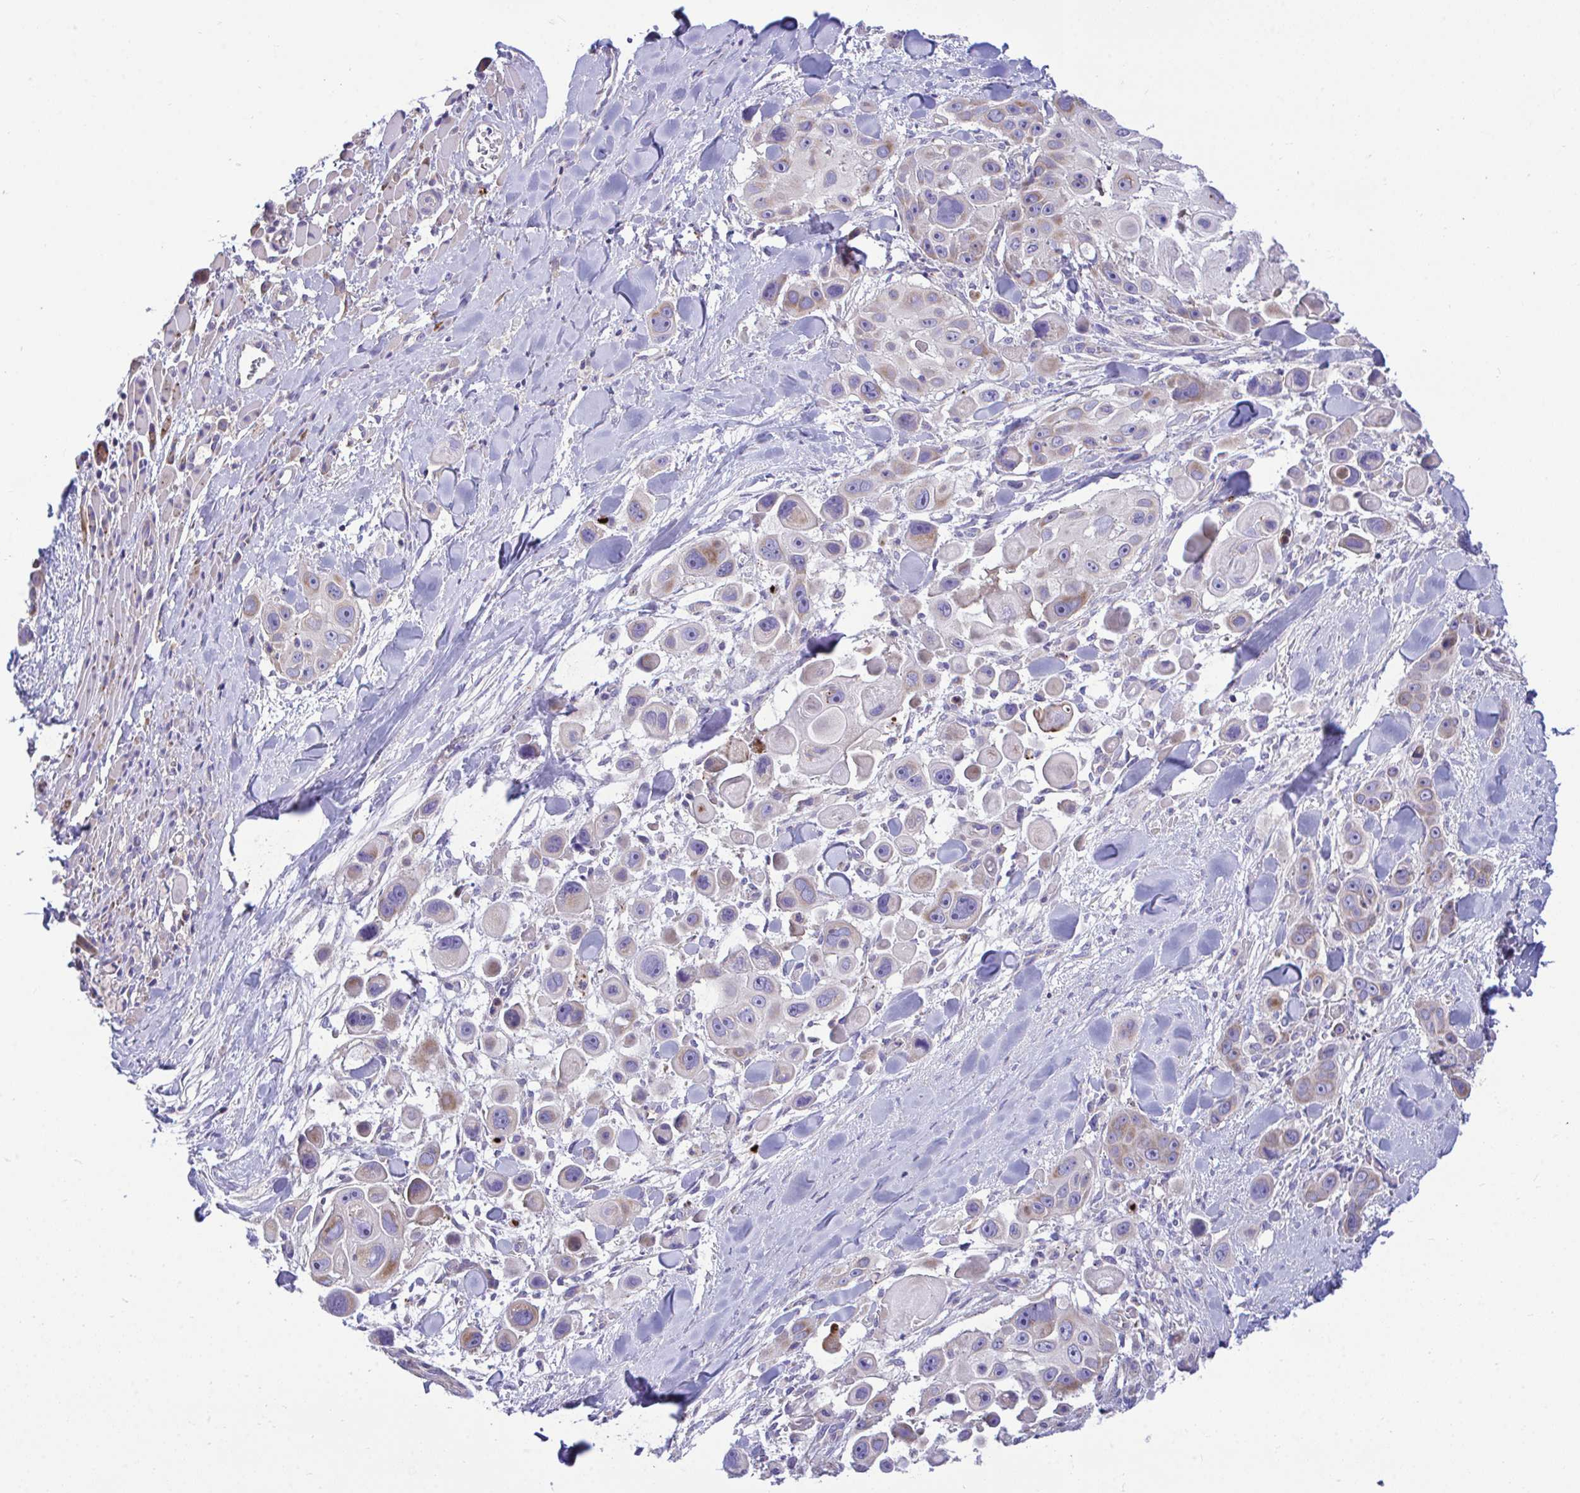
{"staining": {"intensity": "weak", "quantity": "<25%", "location": "cytoplasmic/membranous"}, "tissue": "skin cancer", "cell_type": "Tumor cells", "image_type": "cancer", "snomed": [{"axis": "morphology", "description": "Squamous cell carcinoma, NOS"}, {"axis": "topography", "description": "Skin"}], "caption": "An immunohistochemistry (IHC) micrograph of skin squamous cell carcinoma is shown. There is no staining in tumor cells of skin squamous cell carcinoma.", "gene": "MRPS16", "patient": {"sex": "male", "age": 67}}